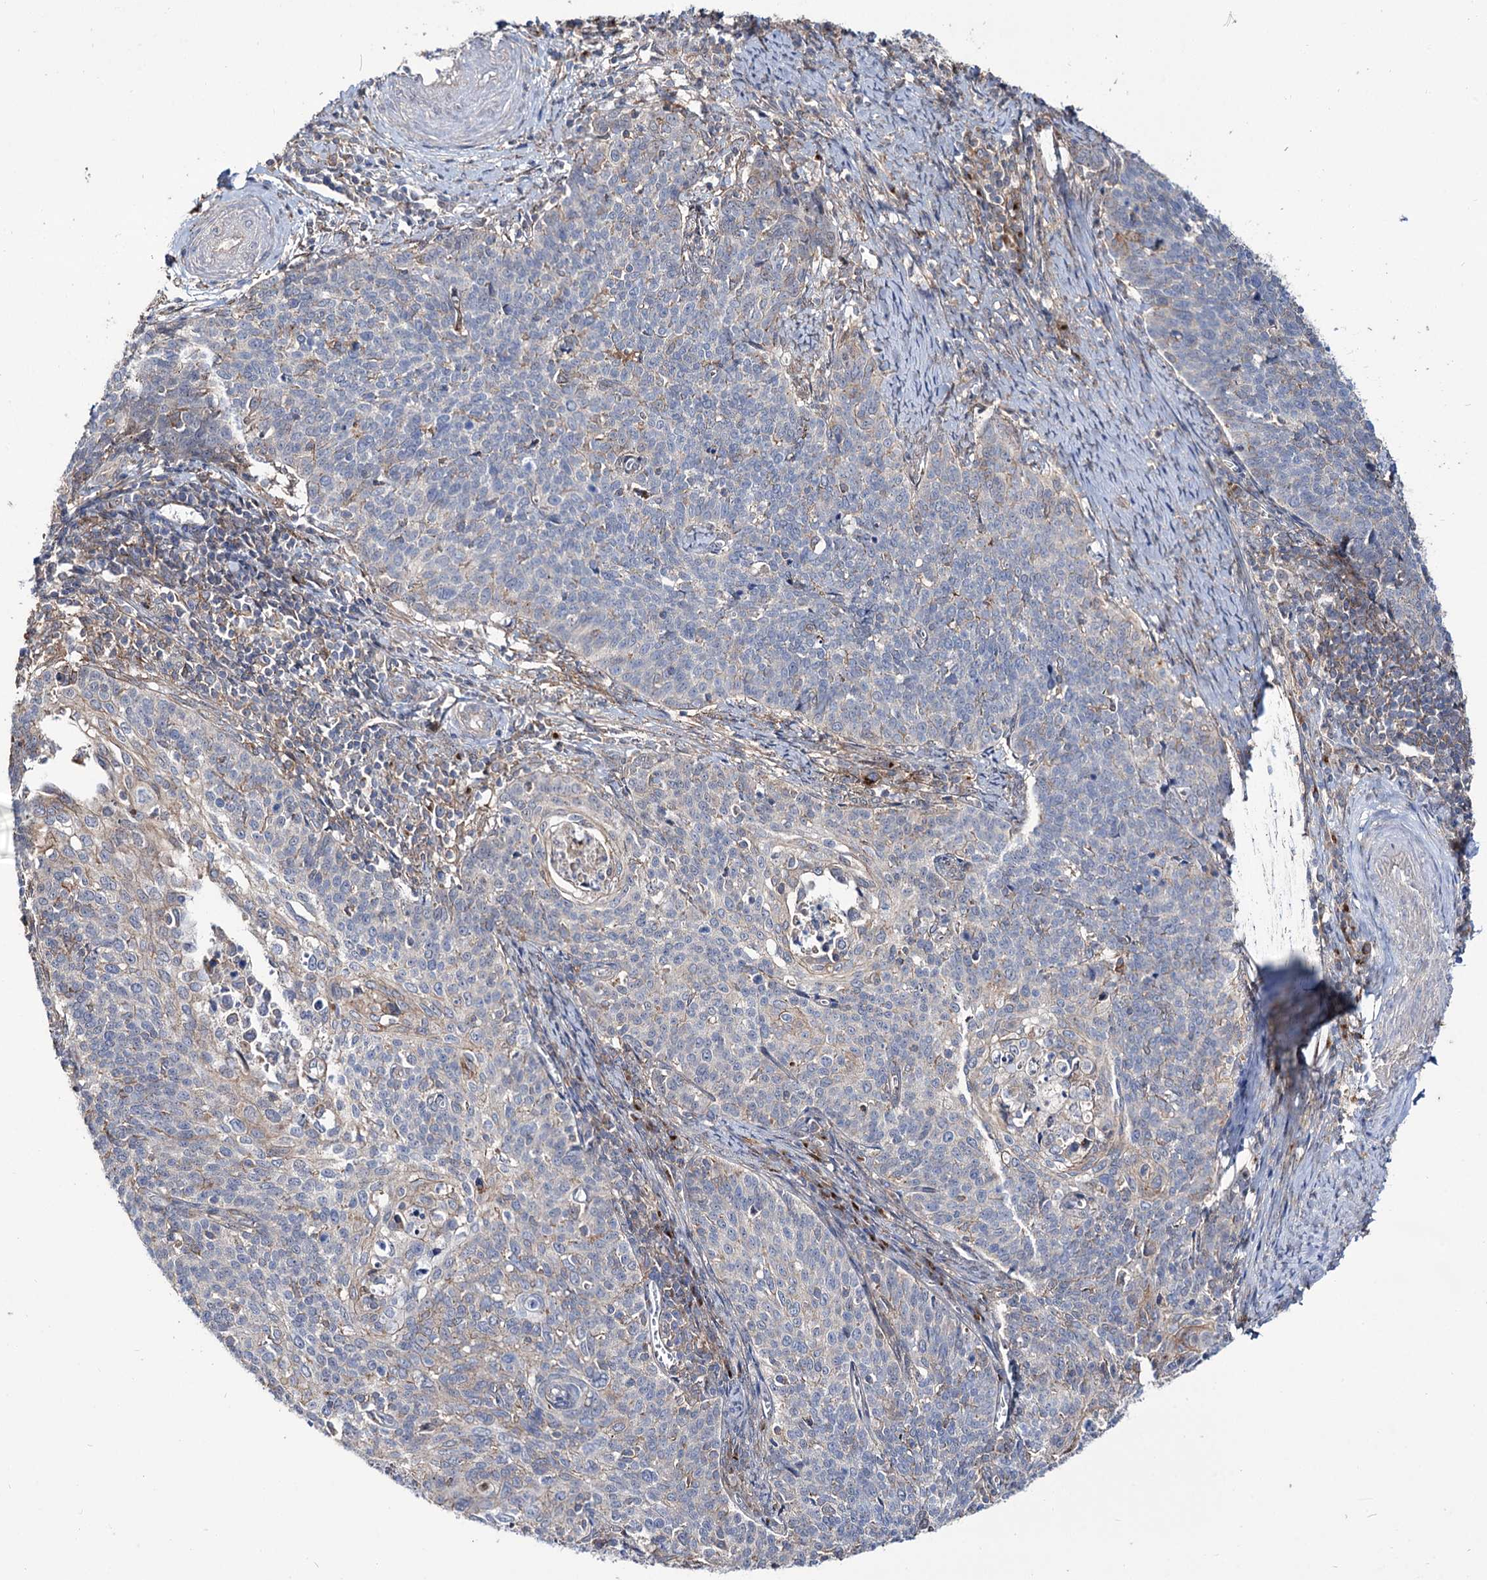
{"staining": {"intensity": "negative", "quantity": "none", "location": "none"}, "tissue": "cervical cancer", "cell_type": "Tumor cells", "image_type": "cancer", "snomed": [{"axis": "morphology", "description": "Squamous cell carcinoma, NOS"}, {"axis": "topography", "description": "Cervix"}], "caption": "Immunohistochemical staining of cervical squamous cell carcinoma shows no significant staining in tumor cells.", "gene": "SEC24A", "patient": {"sex": "female", "age": 39}}